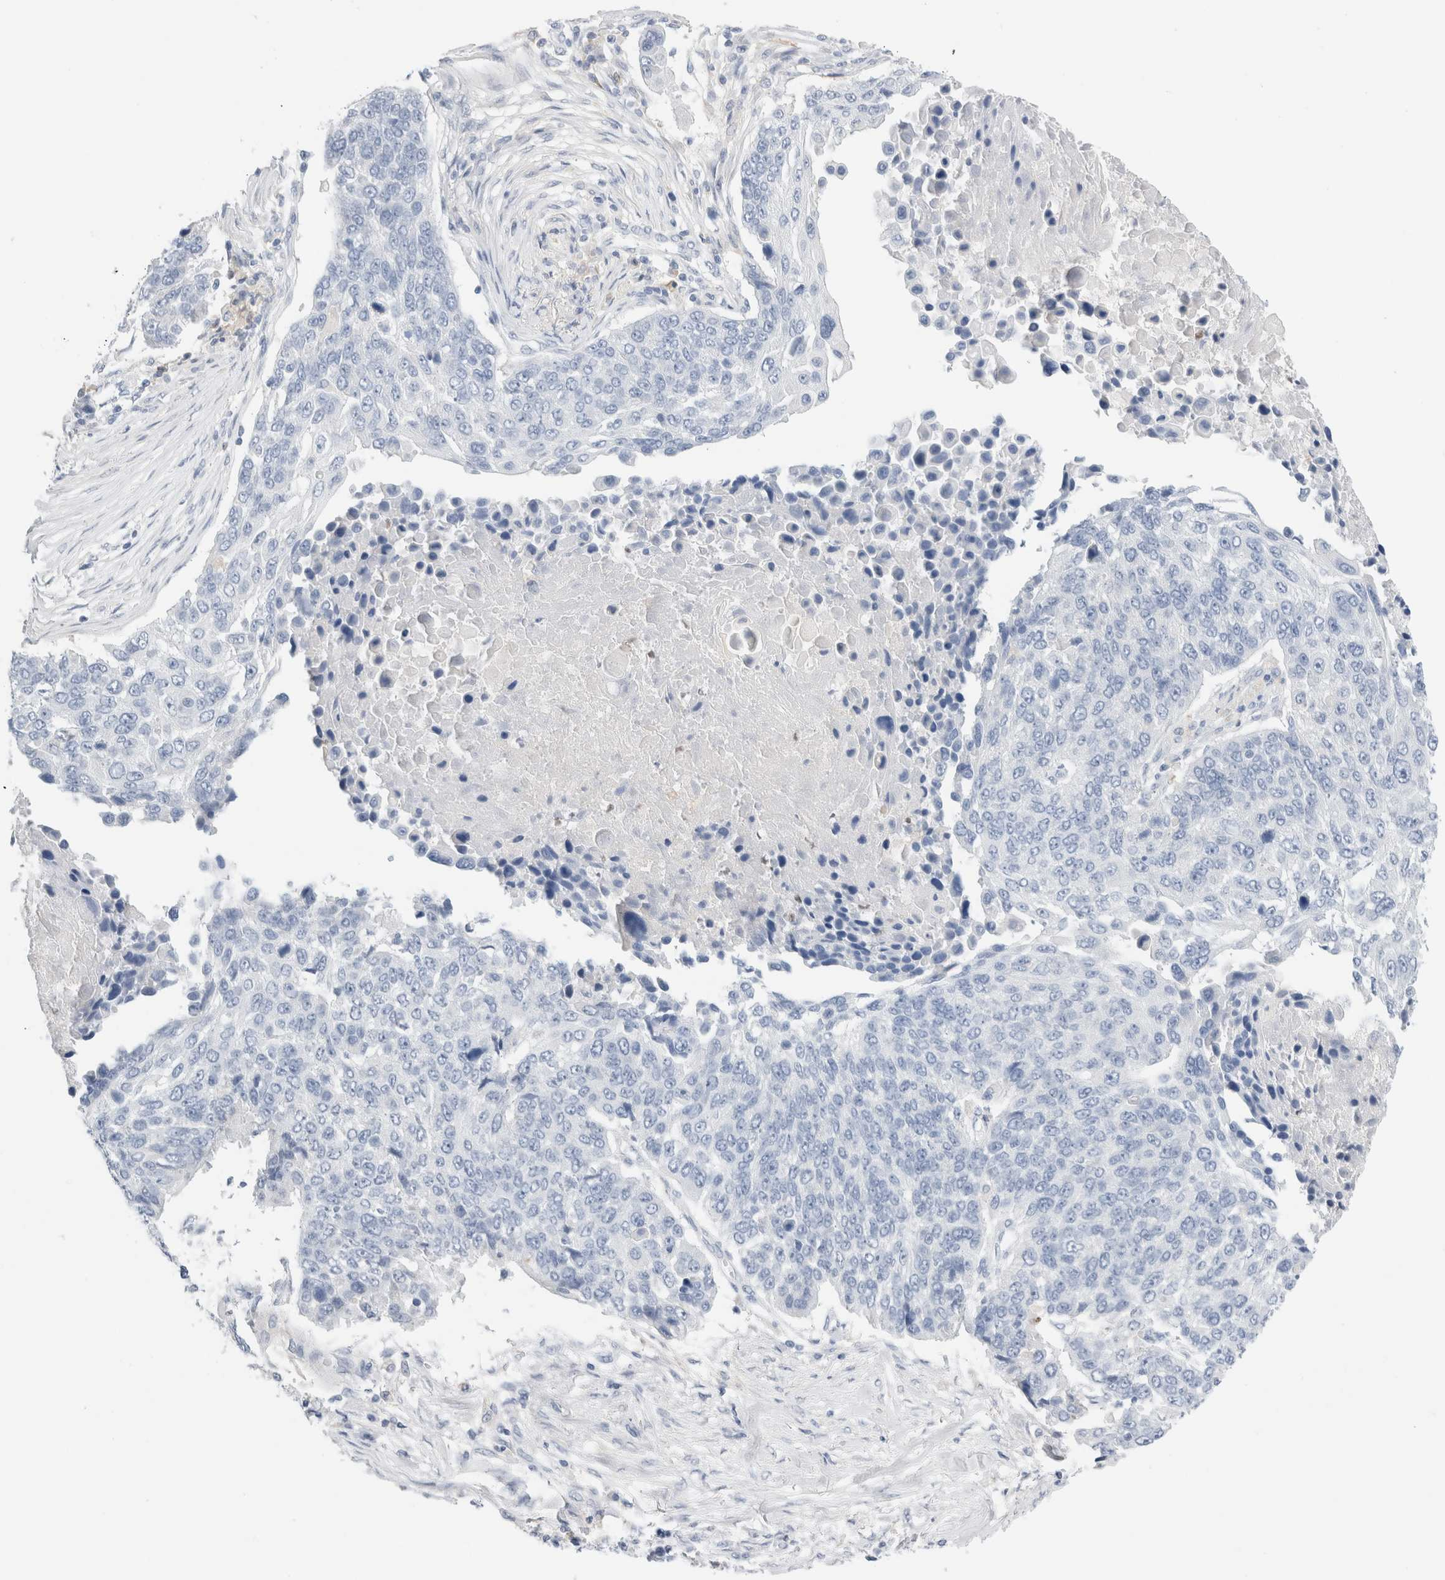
{"staining": {"intensity": "negative", "quantity": "none", "location": "none"}, "tissue": "lung cancer", "cell_type": "Tumor cells", "image_type": "cancer", "snomed": [{"axis": "morphology", "description": "Squamous cell carcinoma, NOS"}, {"axis": "topography", "description": "Lung"}], "caption": "IHC image of lung squamous cell carcinoma stained for a protein (brown), which reveals no expression in tumor cells. Nuclei are stained in blue.", "gene": "ADAM30", "patient": {"sex": "male", "age": 66}}